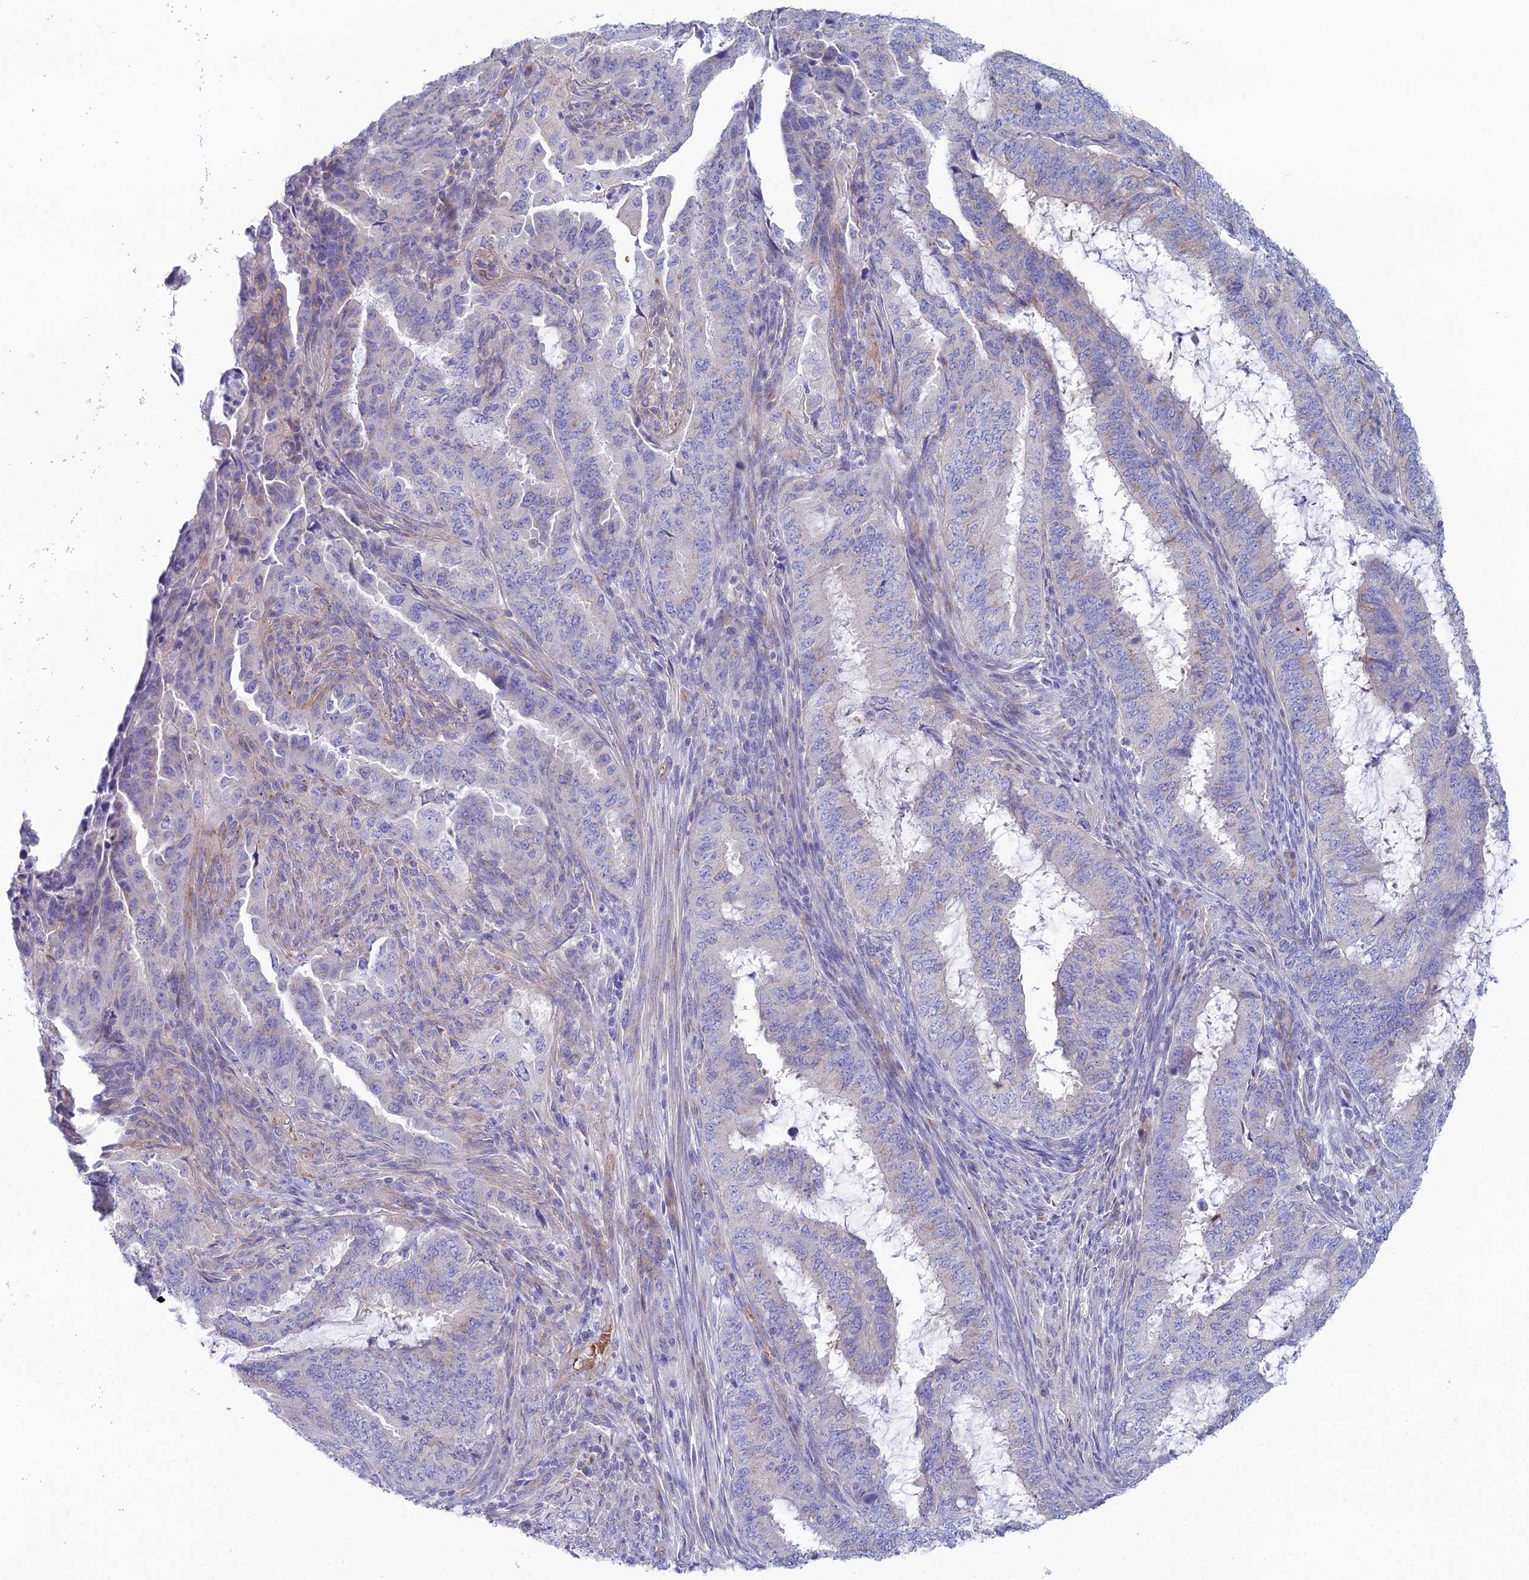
{"staining": {"intensity": "weak", "quantity": "<25%", "location": "cytoplasmic/membranous"}, "tissue": "endometrial cancer", "cell_type": "Tumor cells", "image_type": "cancer", "snomed": [{"axis": "morphology", "description": "Adenocarcinoma, NOS"}, {"axis": "topography", "description": "Endometrium"}], "caption": "This is an immunohistochemistry photomicrograph of human endometrial adenocarcinoma. There is no expression in tumor cells.", "gene": "ZNF564", "patient": {"sex": "female", "age": 51}}